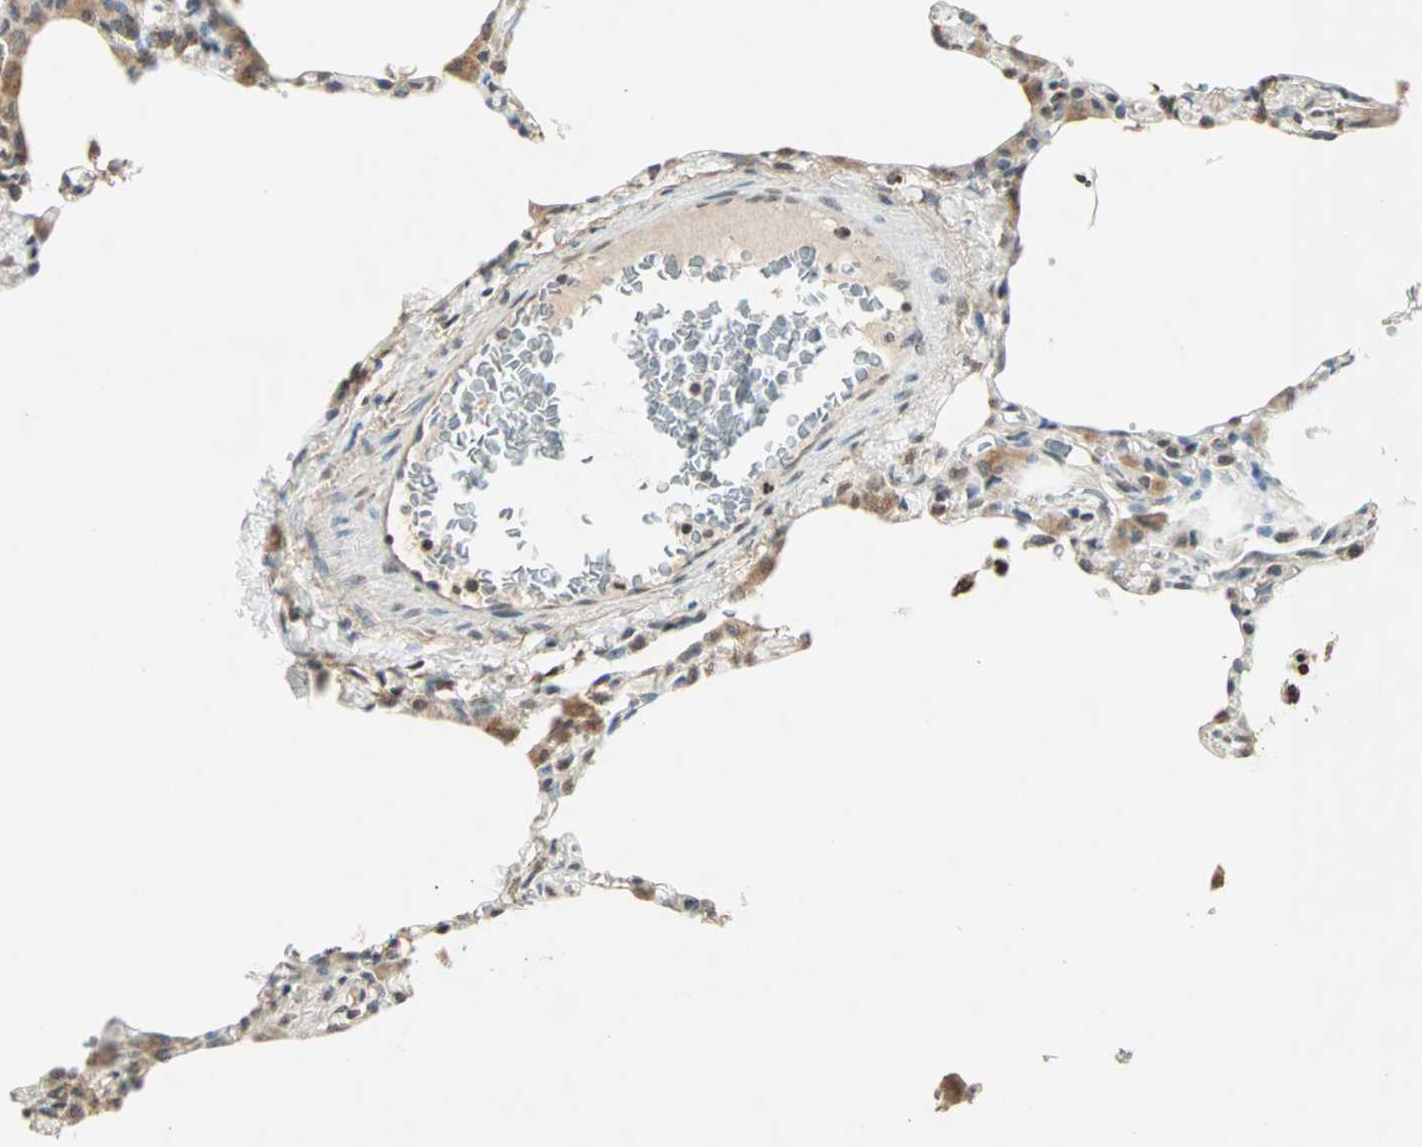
{"staining": {"intensity": "moderate", "quantity": "<25%", "location": "cytoplasmic/membranous,nuclear"}, "tissue": "lung", "cell_type": "Alveolar cells", "image_type": "normal", "snomed": [{"axis": "morphology", "description": "Normal tissue, NOS"}, {"axis": "topography", "description": "Lung"}], "caption": "Immunohistochemical staining of unremarkable human lung shows moderate cytoplasmic/membranous,nuclear protein expression in approximately <25% of alveolar cells.", "gene": "PRELID1", "patient": {"sex": "female", "age": 49}}